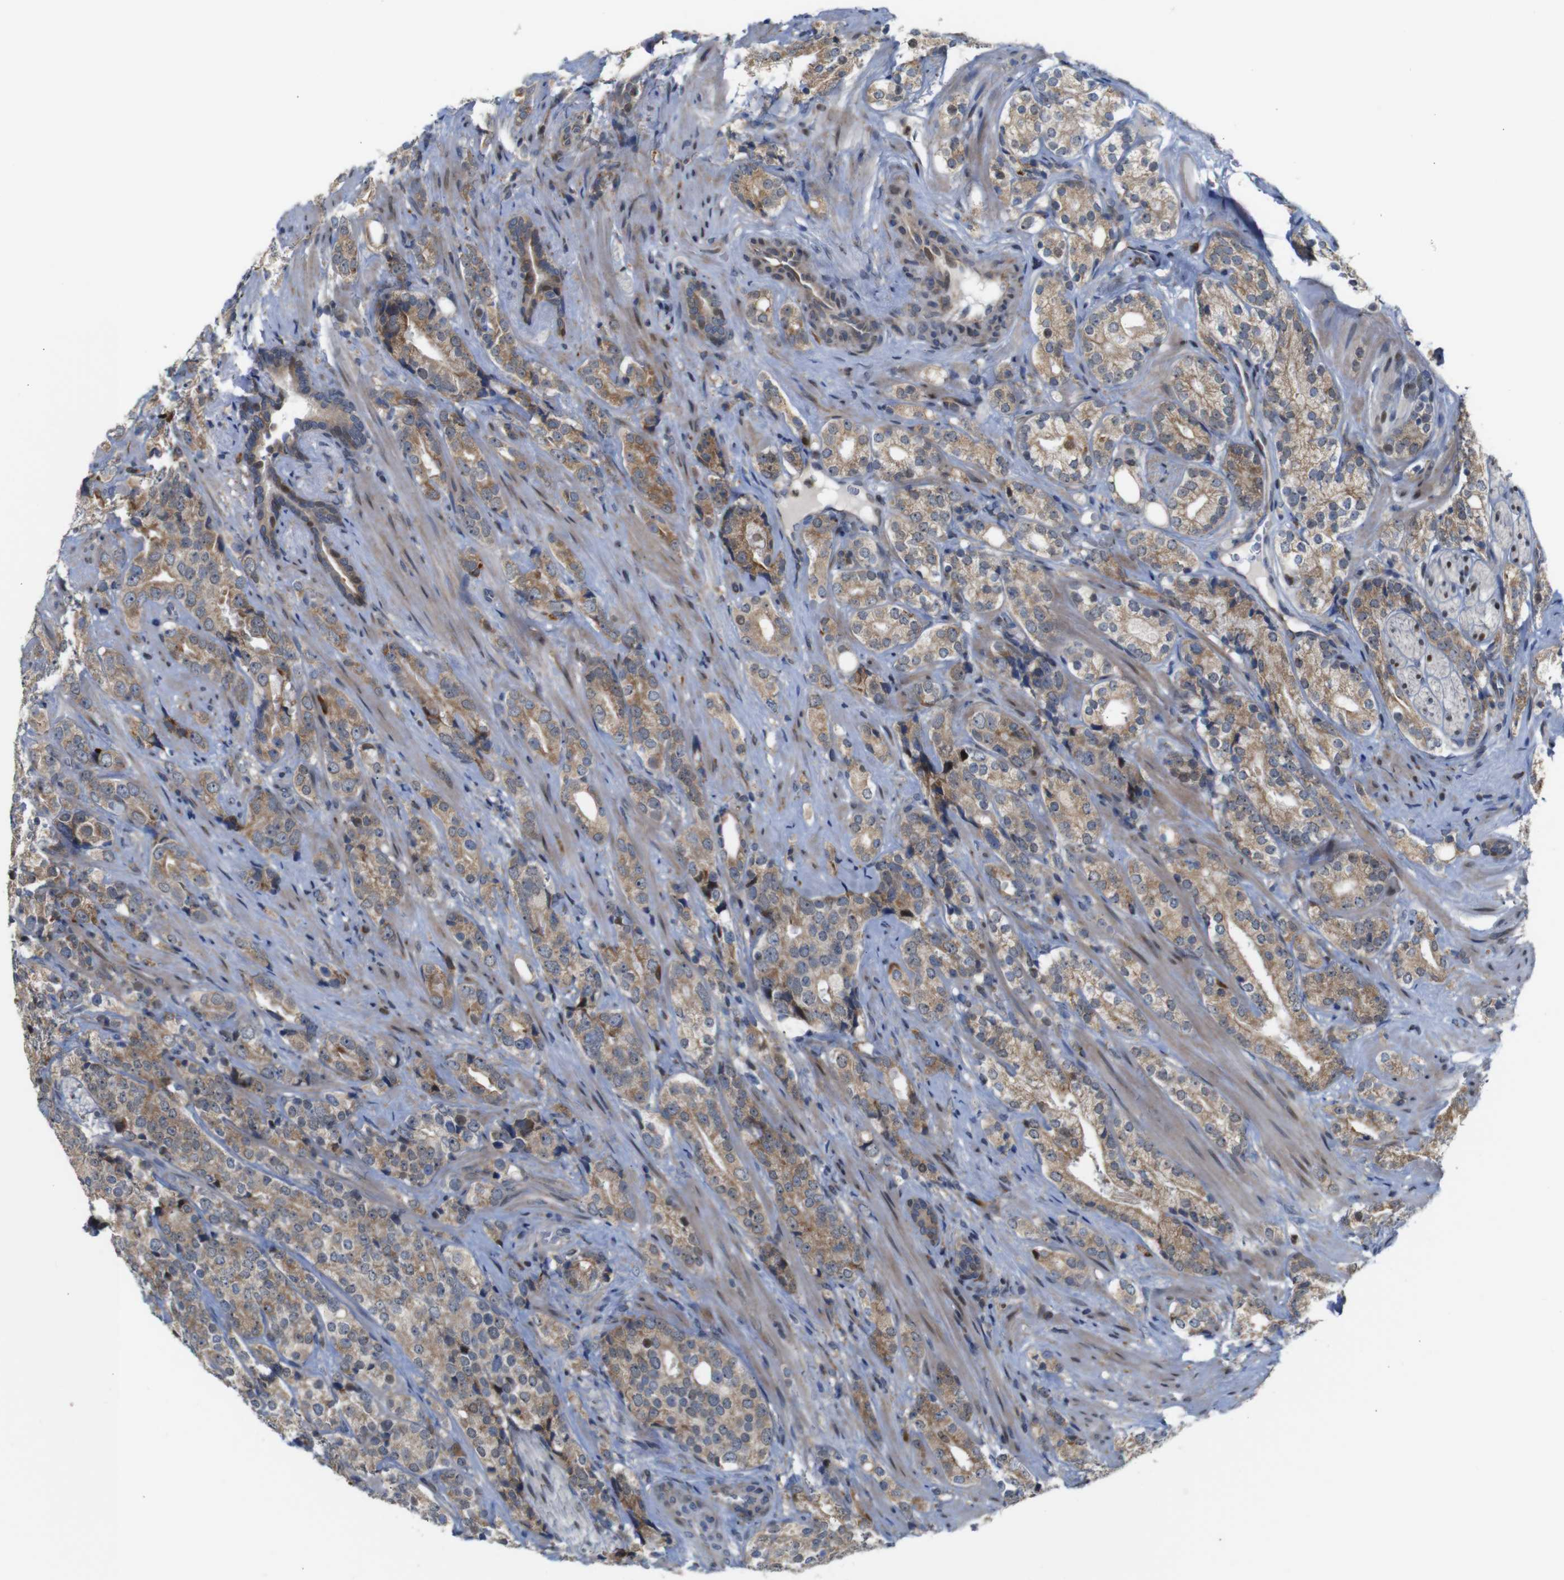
{"staining": {"intensity": "moderate", "quantity": ">75%", "location": "cytoplasmic/membranous"}, "tissue": "prostate cancer", "cell_type": "Tumor cells", "image_type": "cancer", "snomed": [{"axis": "morphology", "description": "Adenocarcinoma, High grade"}, {"axis": "topography", "description": "Prostate"}], "caption": "High-grade adenocarcinoma (prostate) stained with a brown dye exhibits moderate cytoplasmic/membranous positive expression in about >75% of tumor cells.", "gene": "PTPN1", "patient": {"sex": "male", "age": 71}}